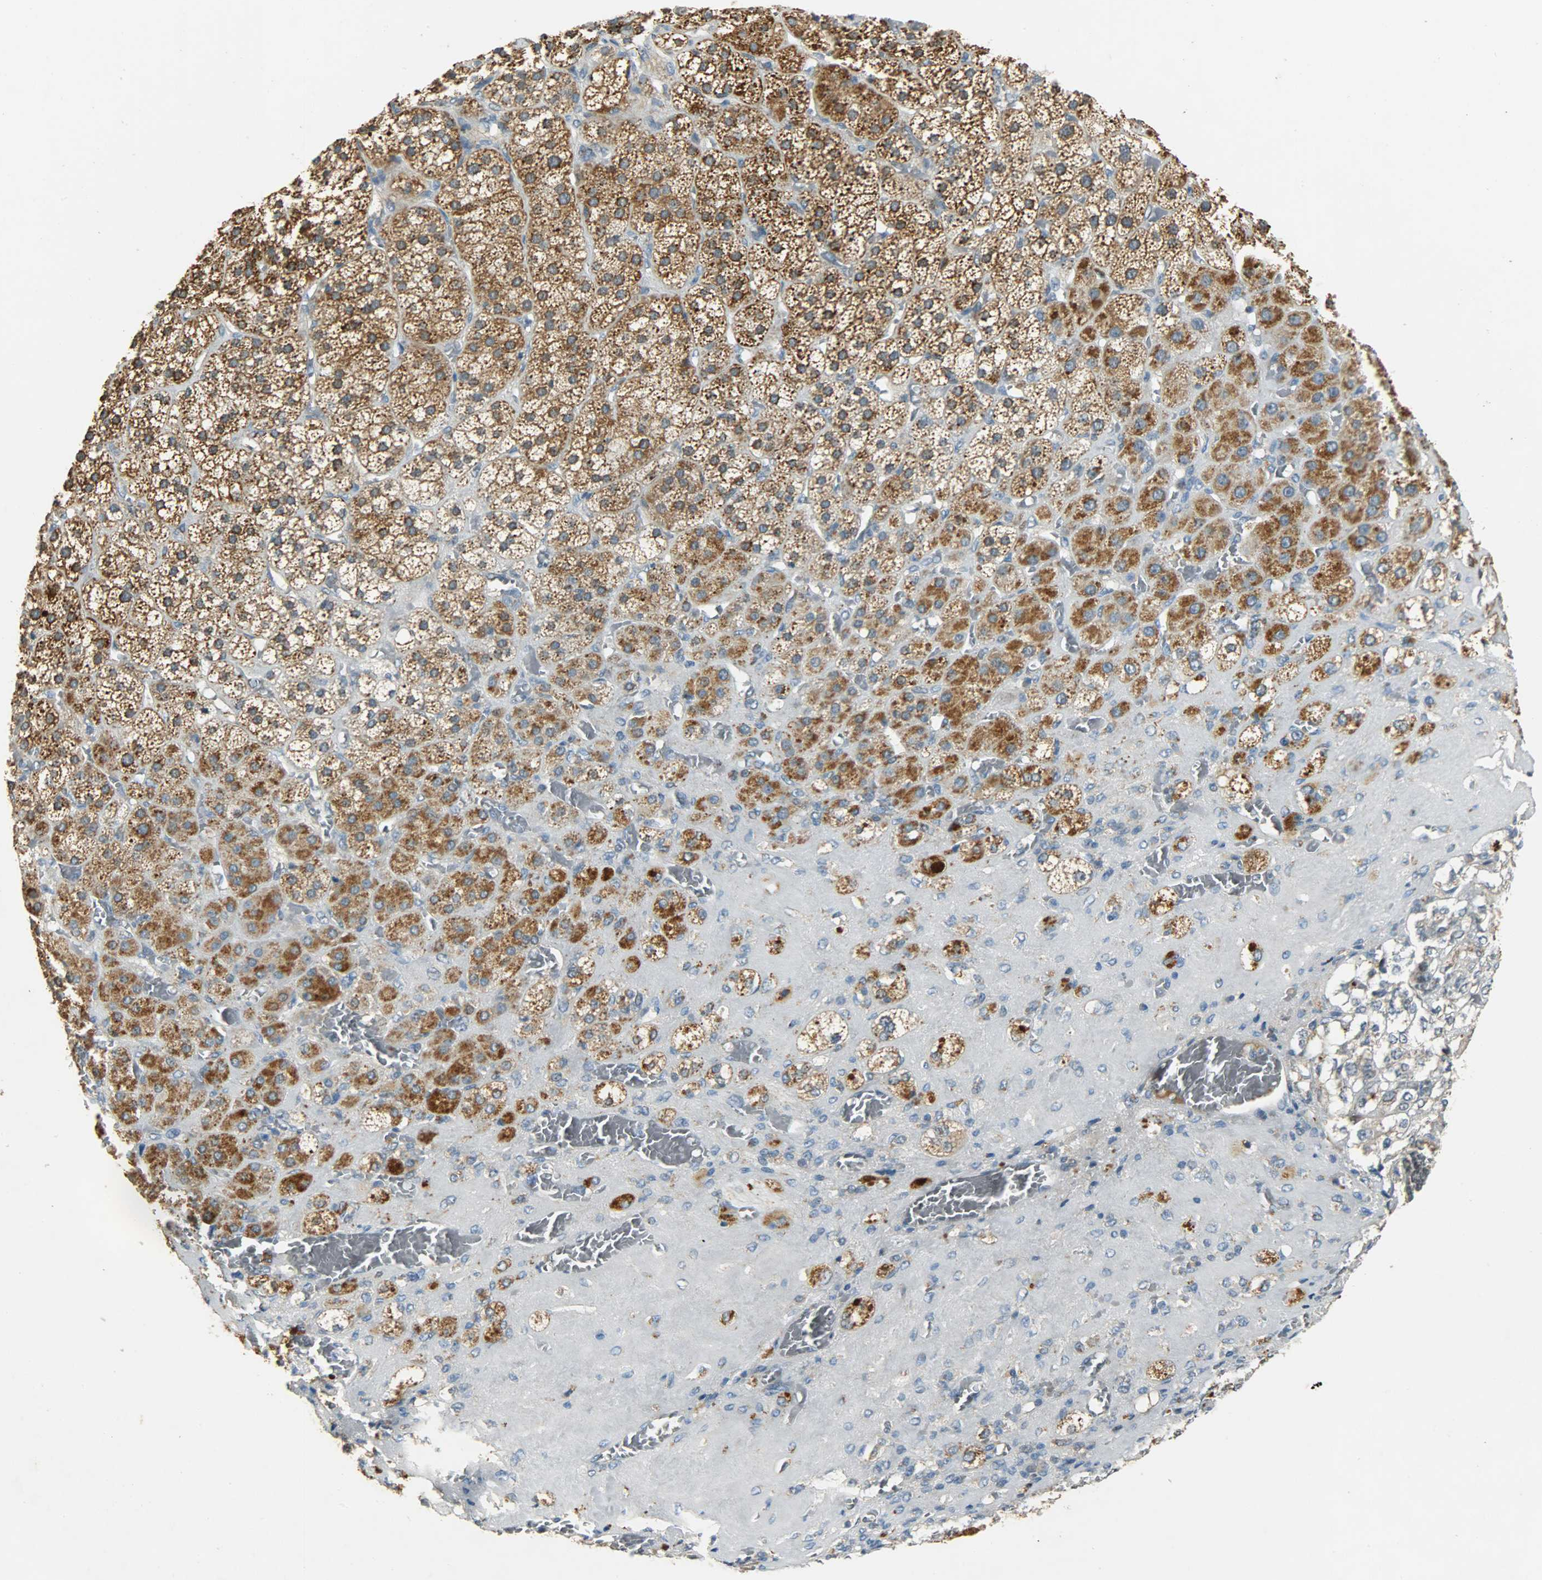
{"staining": {"intensity": "strong", "quantity": ">75%", "location": "cytoplasmic/membranous"}, "tissue": "adrenal gland", "cell_type": "Glandular cells", "image_type": "normal", "snomed": [{"axis": "morphology", "description": "Normal tissue, NOS"}, {"axis": "topography", "description": "Adrenal gland"}], "caption": "An image of adrenal gland stained for a protein exhibits strong cytoplasmic/membranous brown staining in glandular cells. (Brightfield microscopy of DAB IHC at high magnification).", "gene": "HDHD5", "patient": {"sex": "female", "age": 71}}